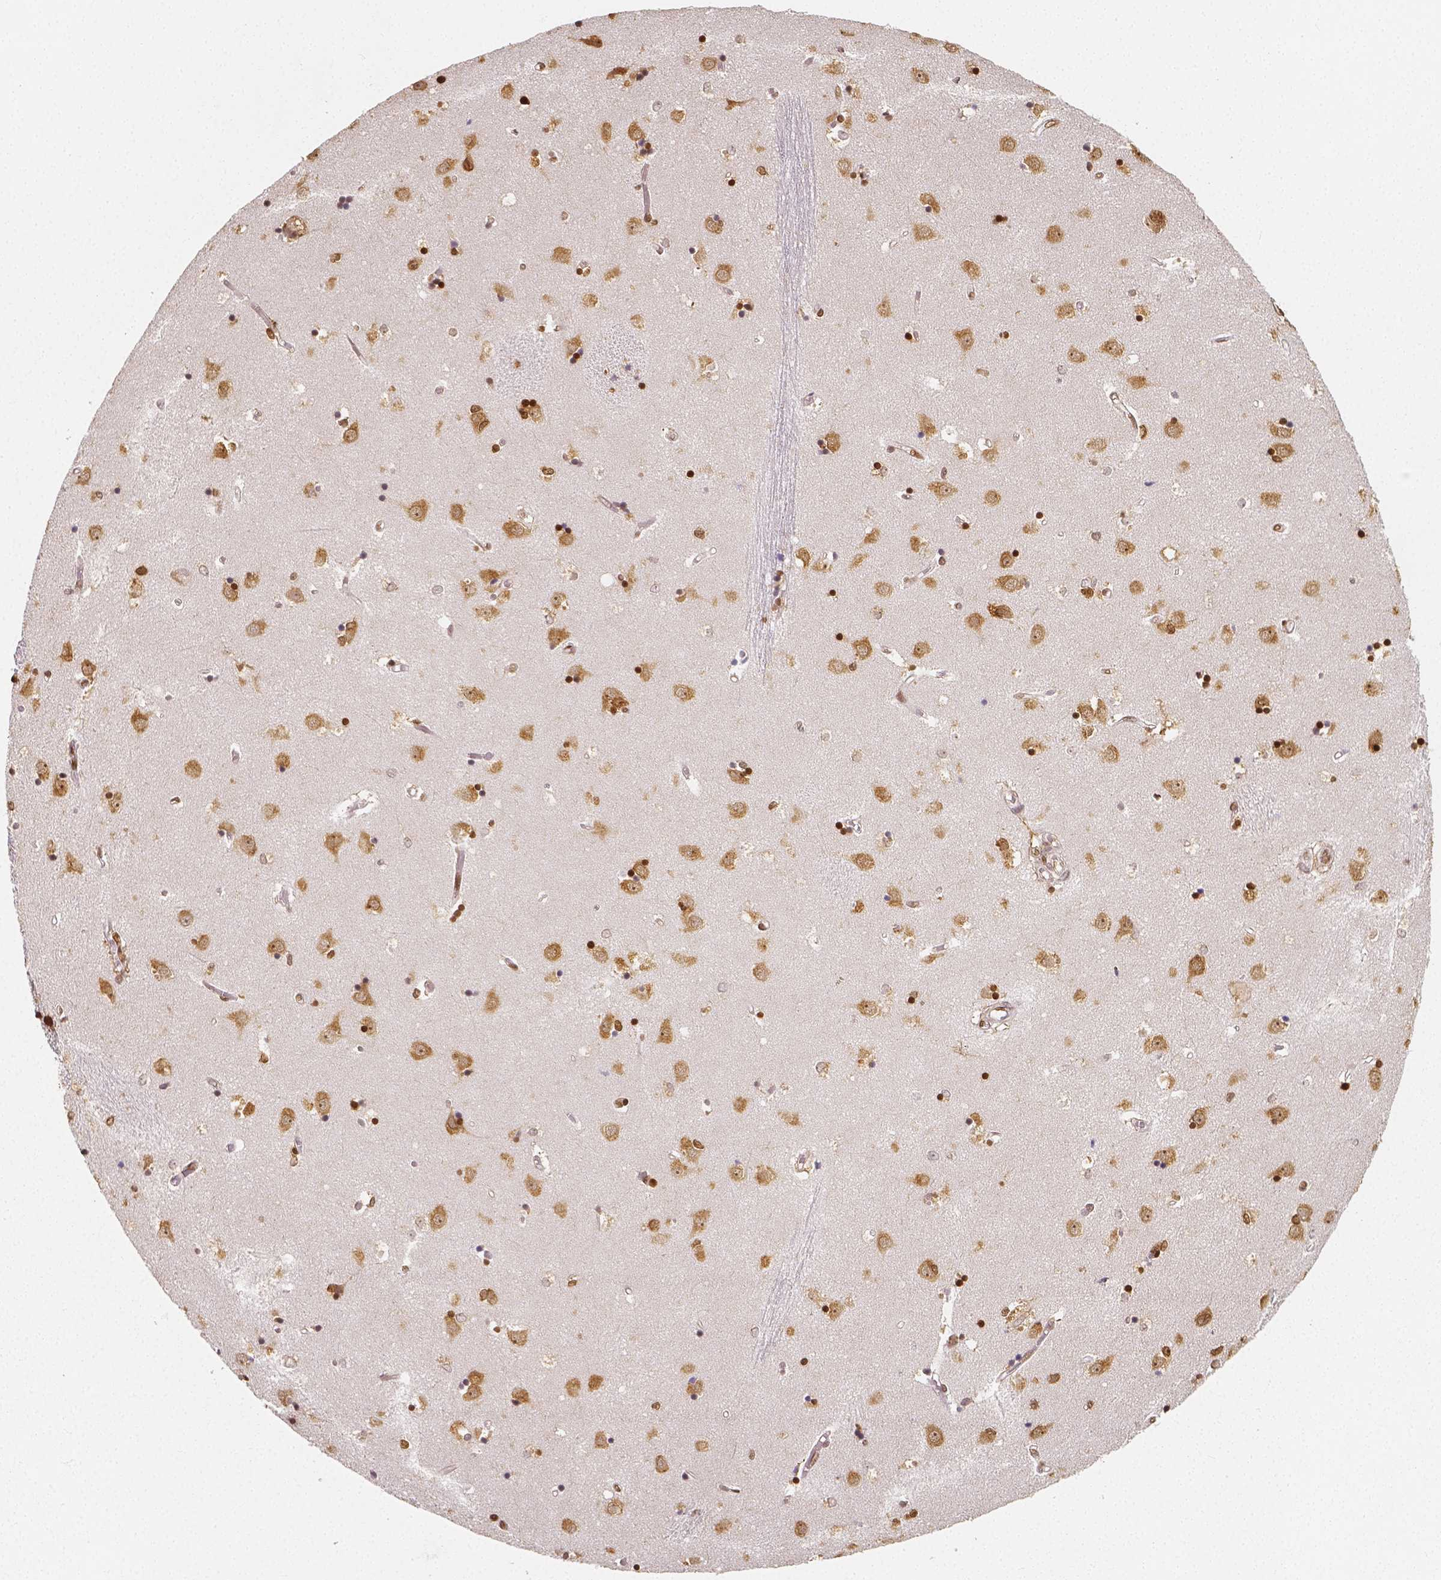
{"staining": {"intensity": "moderate", "quantity": ">75%", "location": "cytoplasmic/membranous,nuclear"}, "tissue": "caudate", "cell_type": "Glial cells", "image_type": "normal", "snomed": [{"axis": "morphology", "description": "Normal tissue, NOS"}, {"axis": "topography", "description": "Lateral ventricle wall"}], "caption": "A histopathology image showing moderate cytoplasmic/membranous,nuclear expression in about >75% of glial cells in unremarkable caudate, as visualized by brown immunohistochemical staining.", "gene": "NUCKS1", "patient": {"sex": "male", "age": 54}}